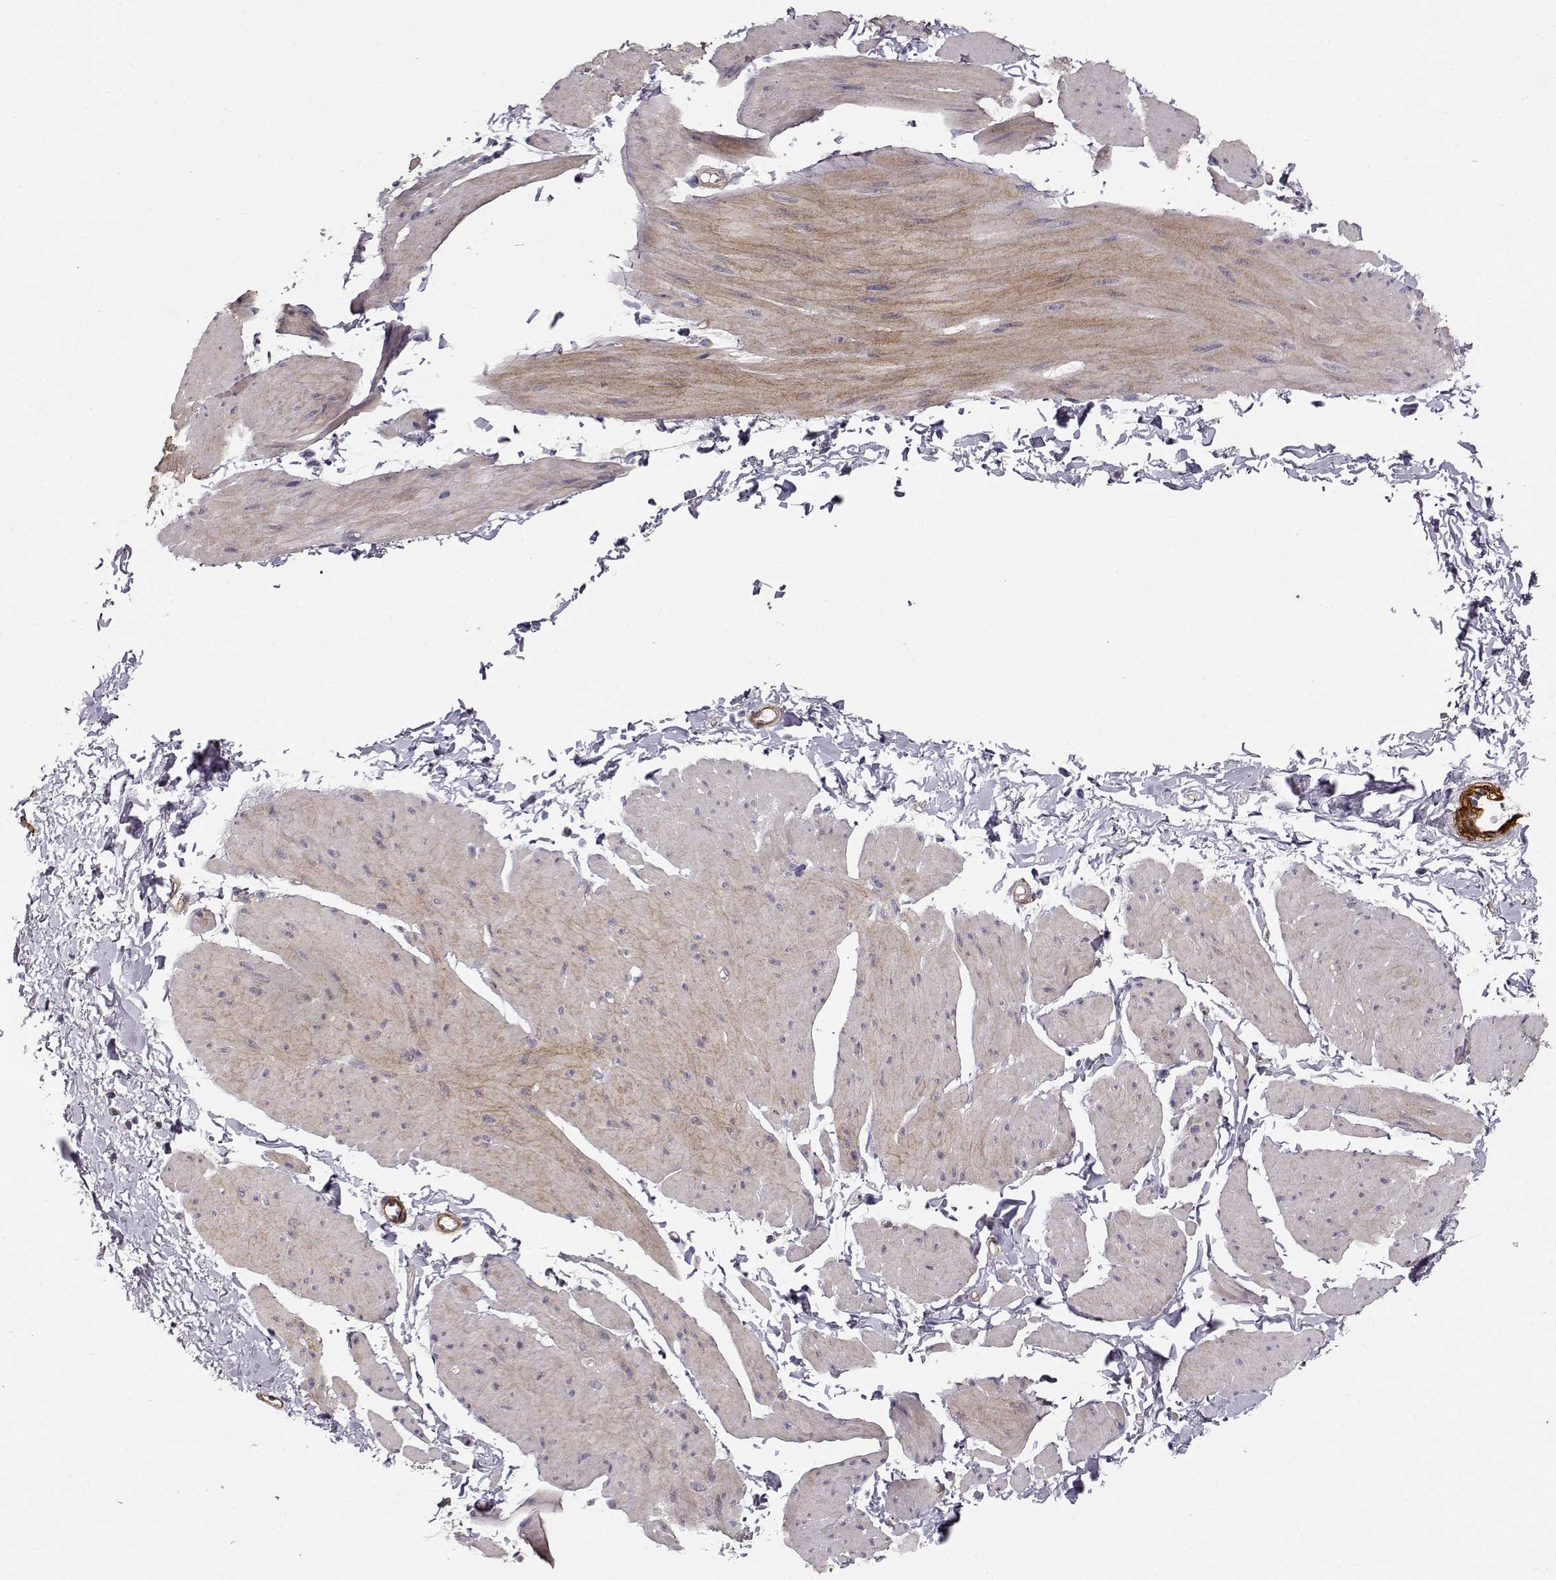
{"staining": {"intensity": "moderate", "quantity": "<25%", "location": "cytoplasmic/membranous"}, "tissue": "smooth muscle", "cell_type": "Smooth muscle cells", "image_type": "normal", "snomed": [{"axis": "morphology", "description": "Normal tissue, NOS"}, {"axis": "topography", "description": "Adipose tissue"}, {"axis": "topography", "description": "Smooth muscle"}, {"axis": "topography", "description": "Peripheral nerve tissue"}], "caption": "Immunohistochemical staining of benign human smooth muscle shows moderate cytoplasmic/membranous protein staining in about <25% of smooth muscle cells. (DAB (3,3'-diaminobenzidine) = brown stain, brightfield microscopy at high magnification).", "gene": "LAMA5", "patient": {"sex": "male", "age": 83}}